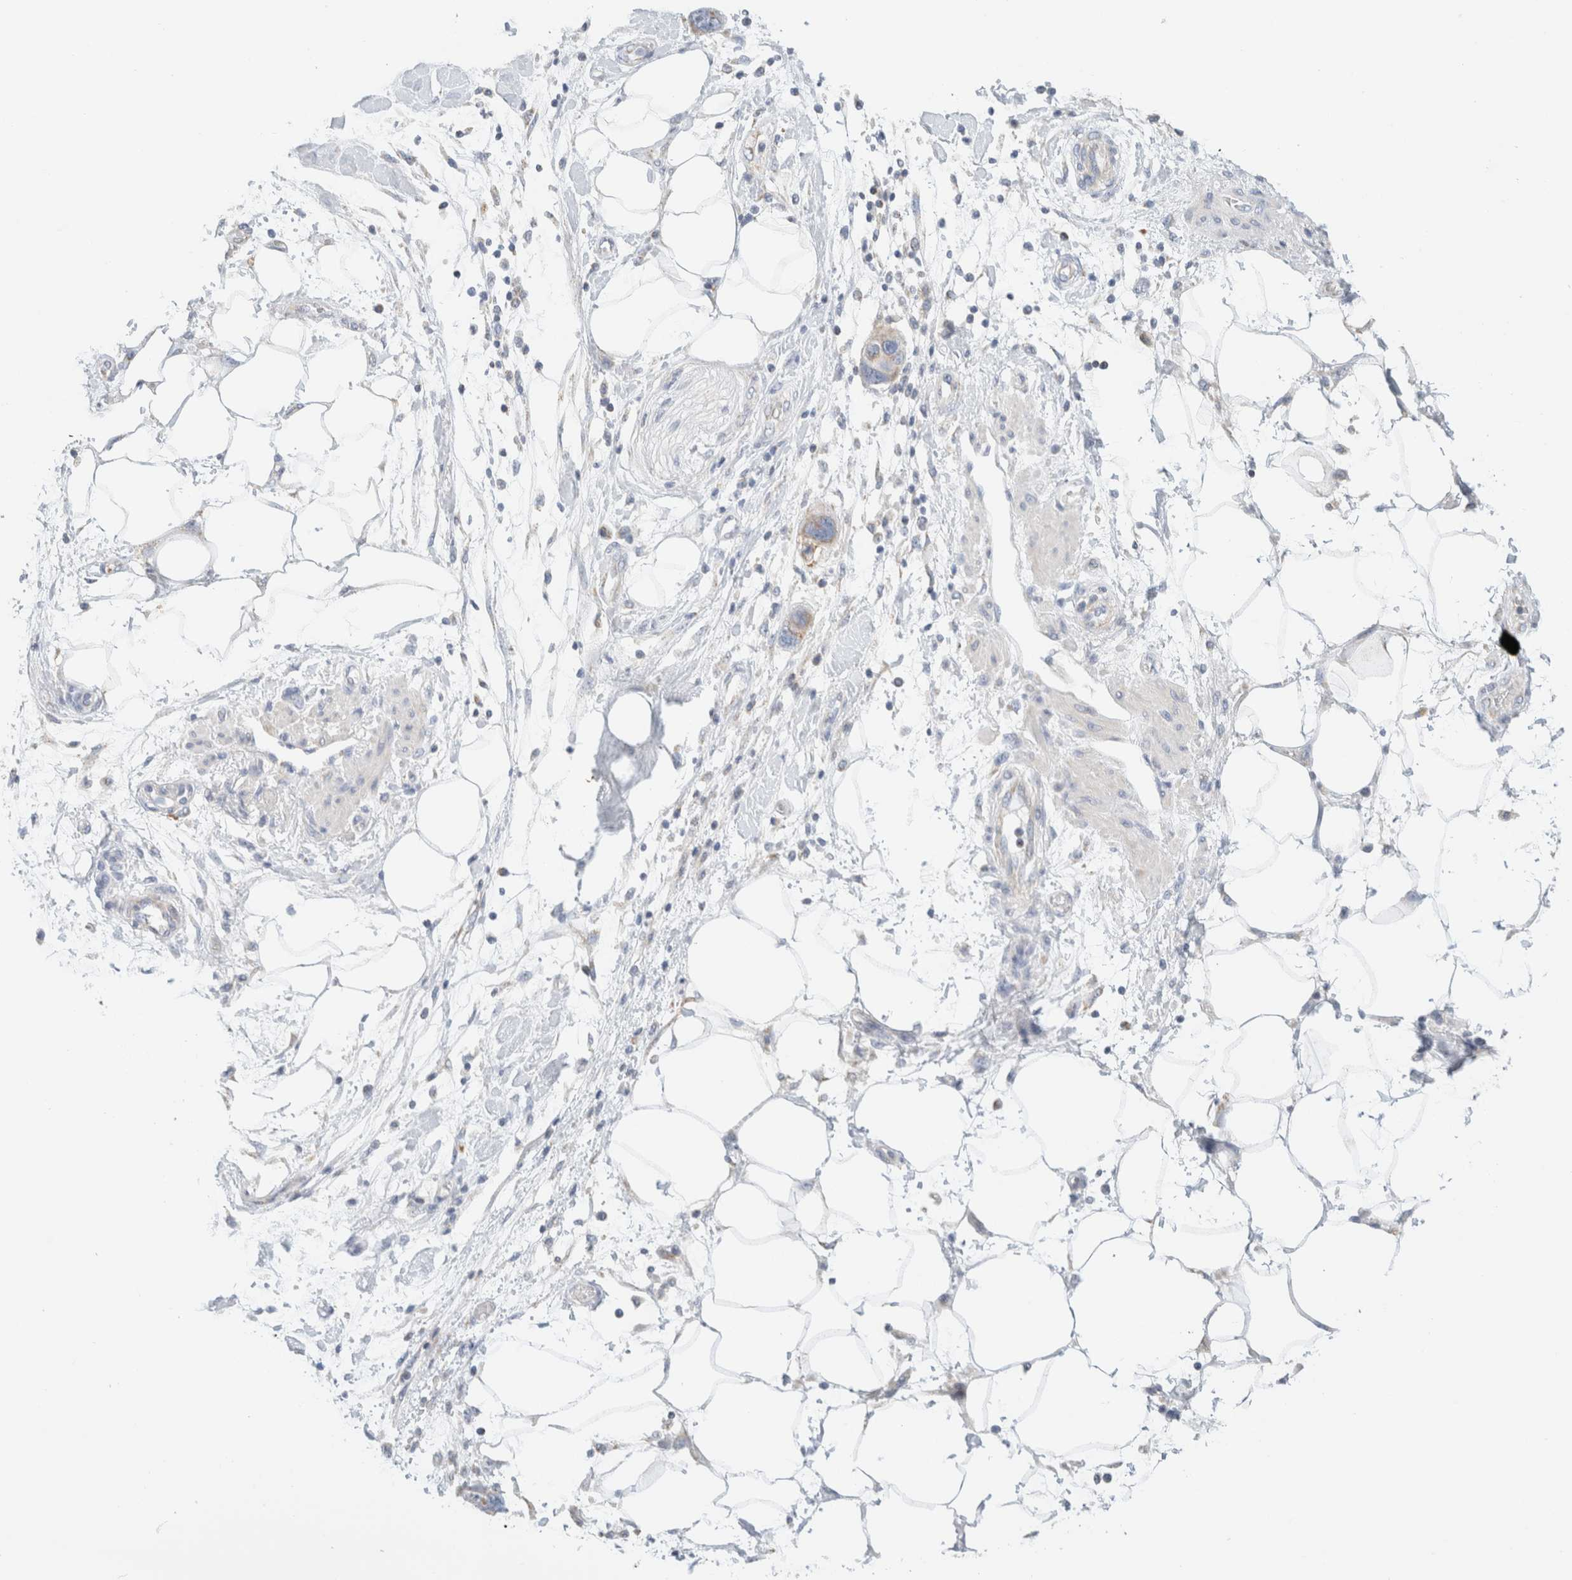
{"staining": {"intensity": "weak", "quantity": ">75%", "location": "cytoplasmic/membranous"}, "tissue": "pancreatic cancer", "cell_type": "Tumor cells", "image_type": "cancer", "snomed": [{"axis": "morphology", "description": "Normal tissue, NOS"}, {"axis": "morphology", "description": "Adenocarcinoma, NOS"}, {"axis": "topography", "description": "Pancreas"}], "caption": "Tumor cells demonstrate weak cytoplasmic/membranous positivity in approximately >75% of cells in adenocarcinoma (pancreatic).", "gene": "HDHD3", "patient": {"sex": "female", "age": 71}}